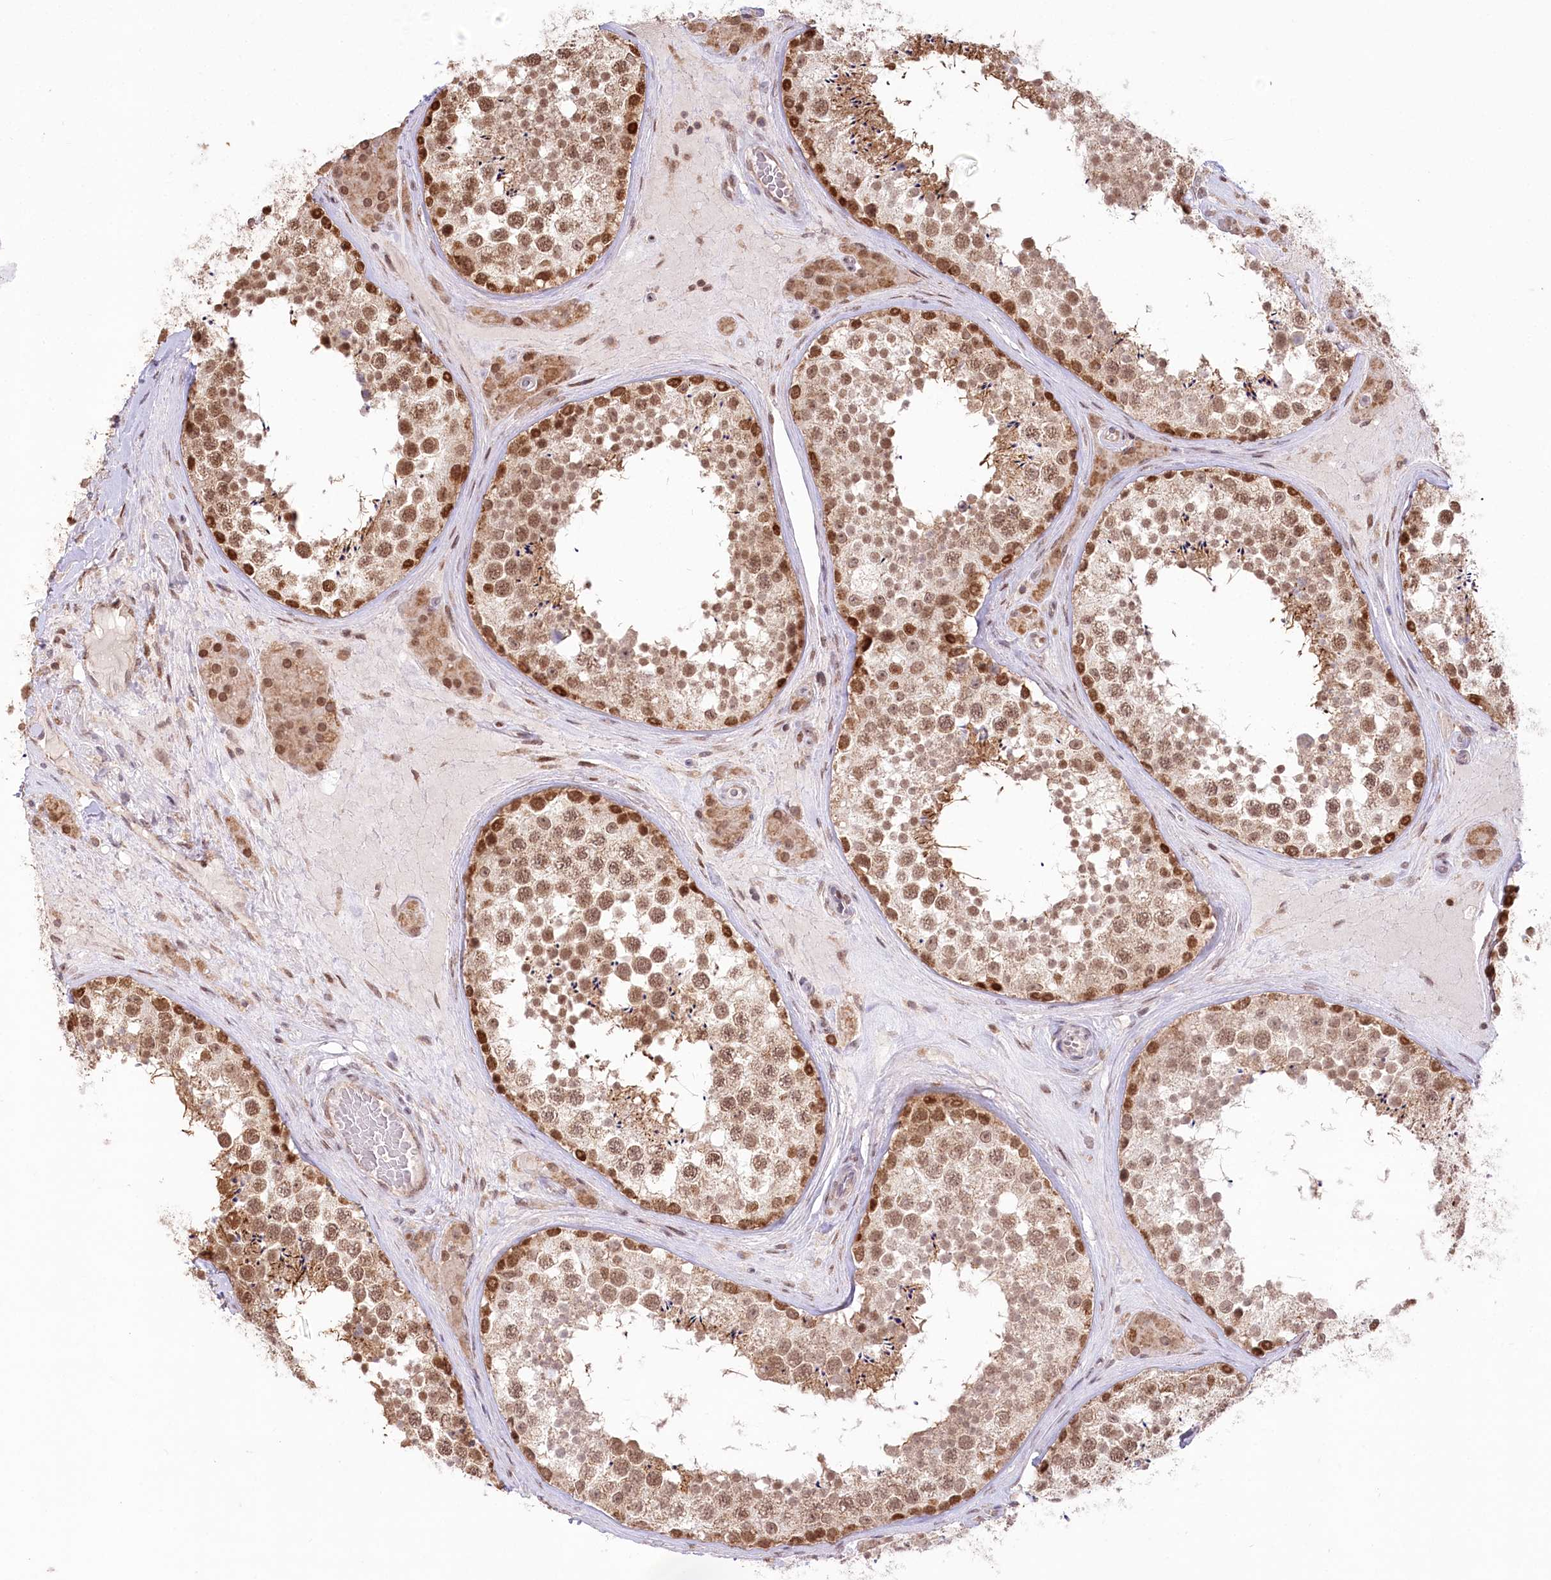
{"staining": {"intensity": "strong", "quantity": "25%-75%", "location": "nuclear"}, "tissue": "testis", "cell_type": "Cells in seminiferous ducts", "image_type": "normal", "snomed": [{"axis": "morphology", "description": "Normal tissue, NOS"}, {"axis": "topography", "description": "Testis"}], "caption": "This histopathology image shows IHC staining of benign testis, with high strong nuclear staining in about 25%-75% of cells in seminiferous ducts.", "gene": "PYURF", "patient": {"sex": "male", "age": 46}}